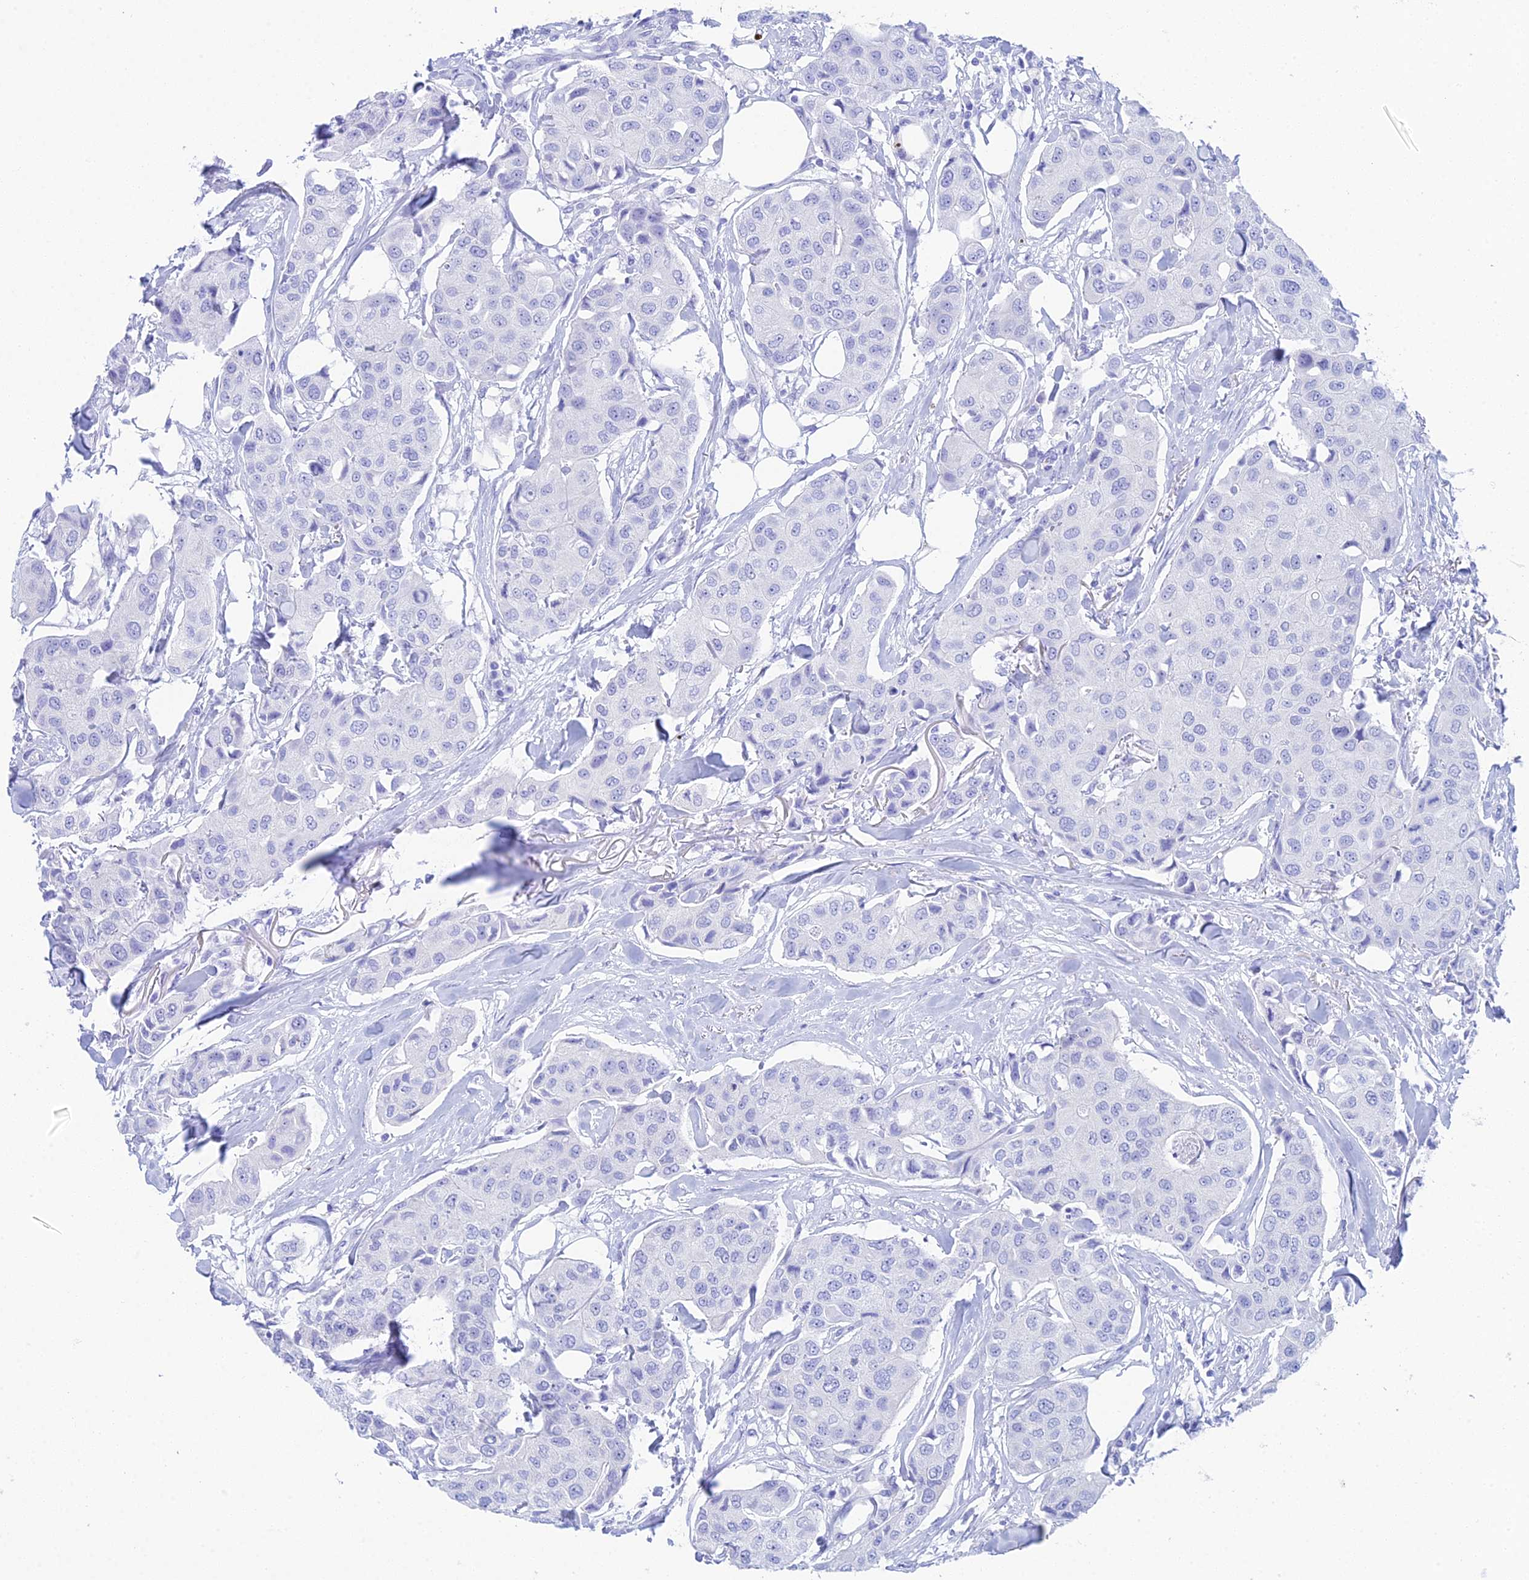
{"staining": {"intensity": "negative", "quantity": "none", "location": "none"}, "tissue": "breast cancer", "cell_type": "Tumor cells", "image_type": "cancer", "snomed": [{"axis": "morphology", "description": "Duct carcinoma"}, {"axis": "topography", "description": "Breast"}], "caption": "IHC histopathology image of neoplastic tissue: human breast cancer (infiltrating ductal carcinoma) stained with DAB (3,3'-diaminobenzidine) exhibits no significant protein staining in tumor cells.", "gene": "REG1A", "patient": {"sex": "female", "age": 80}}